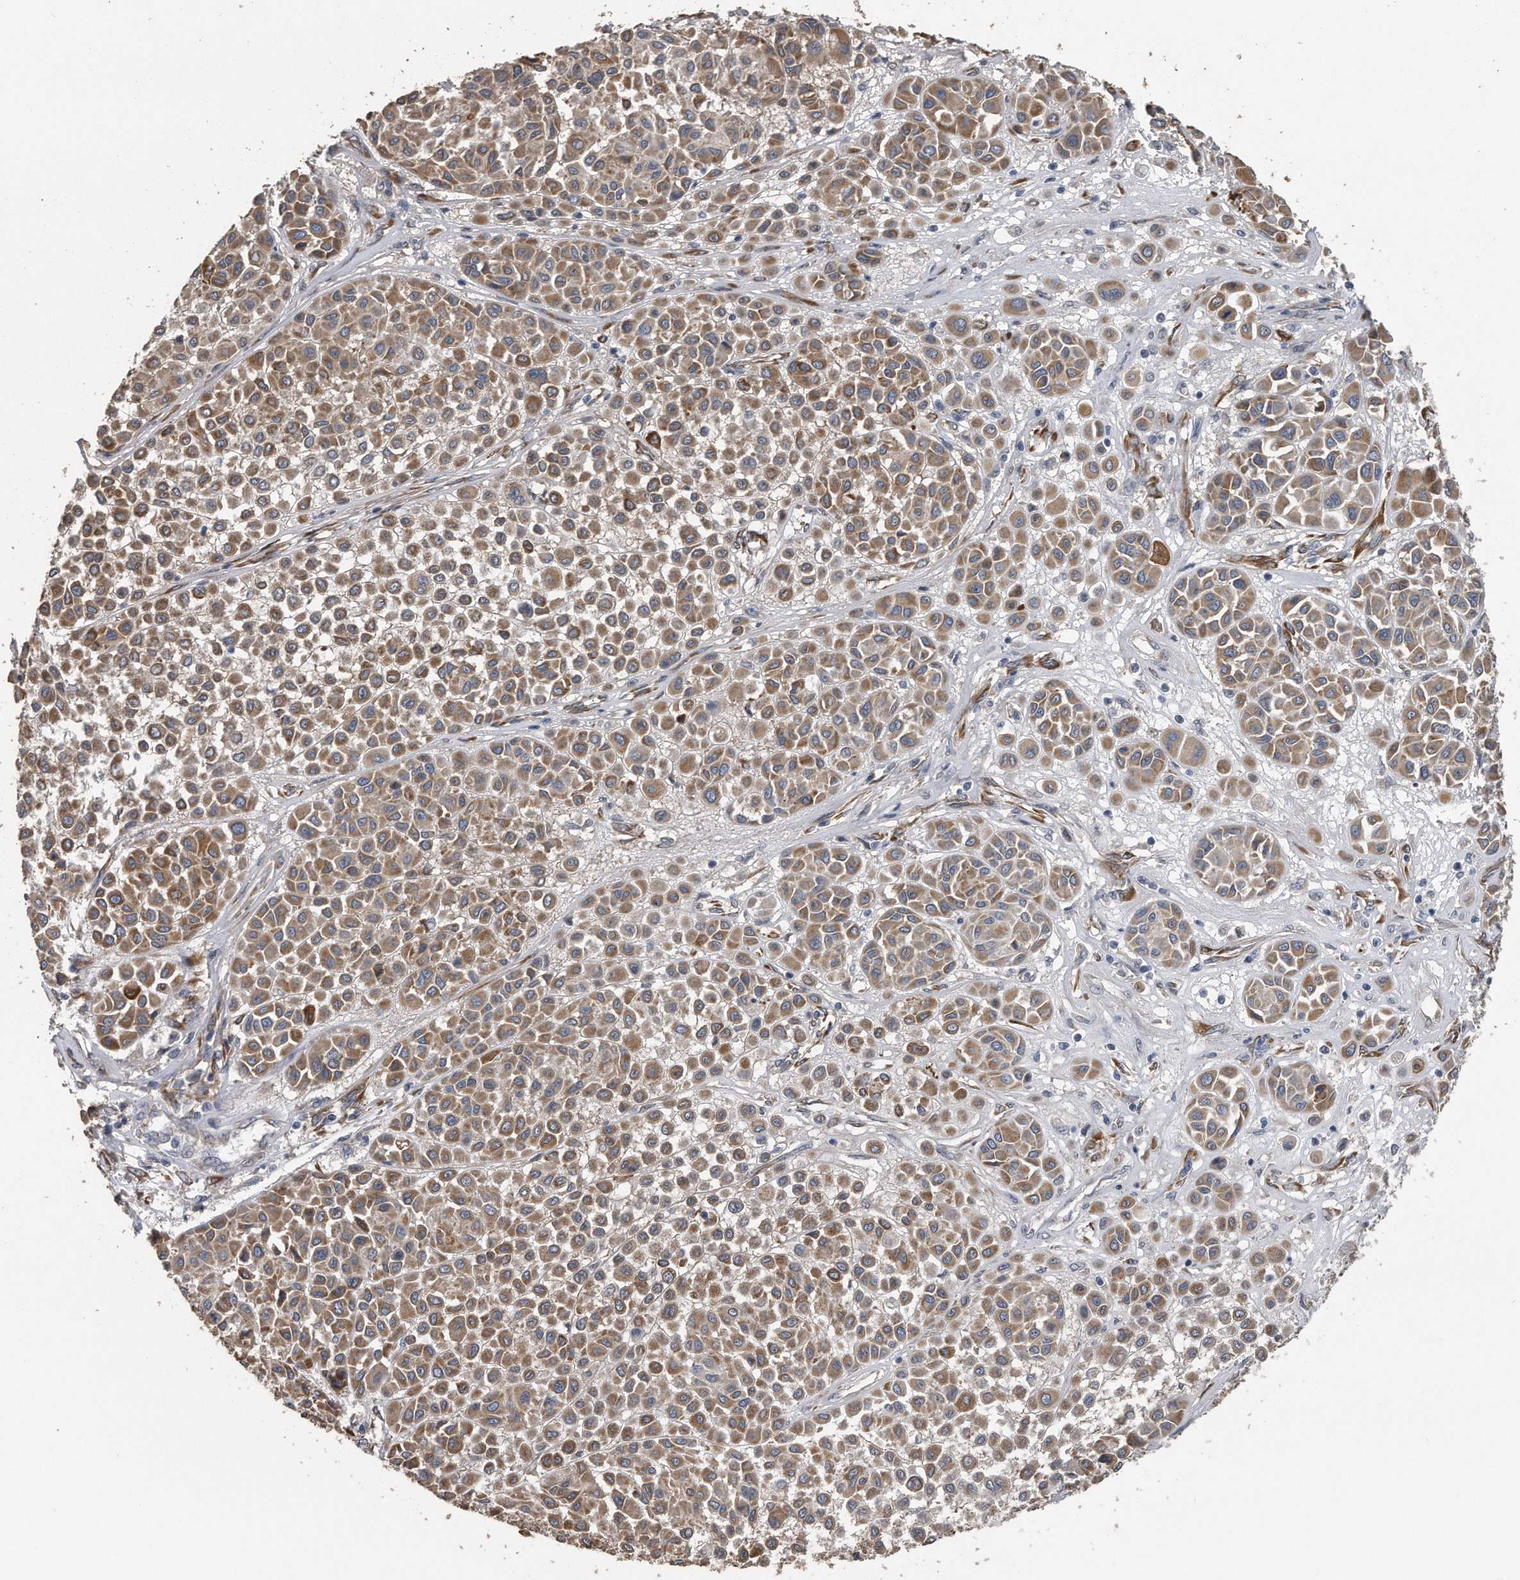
{"staining": {"intensity": "moderate", "quantity": ">75%", "location": "cytoplasmic/membranous"}, "tissue": "melanoma", "cell_type": "Tumor cells", "image_type": "cancer", "snomed": [{"axis": "morphology", "description": "Malignant melanoma, Metastatic site"}, {"axis": "topography", "description": "Soft tissue"}], "caption": "Immunohistochemistry (IHC) (DAB) staining of malignant melanoma (metastatic site) displays moderate cytoplasmic/membranous protein staining in approximately >75% of tumor cells. (DAB (3,3'-diaminobenzidine) IHC with brightfield microscopy, high magnification).", "gene": "PCLO", "patient": {"sex": "male", "age": 41}}